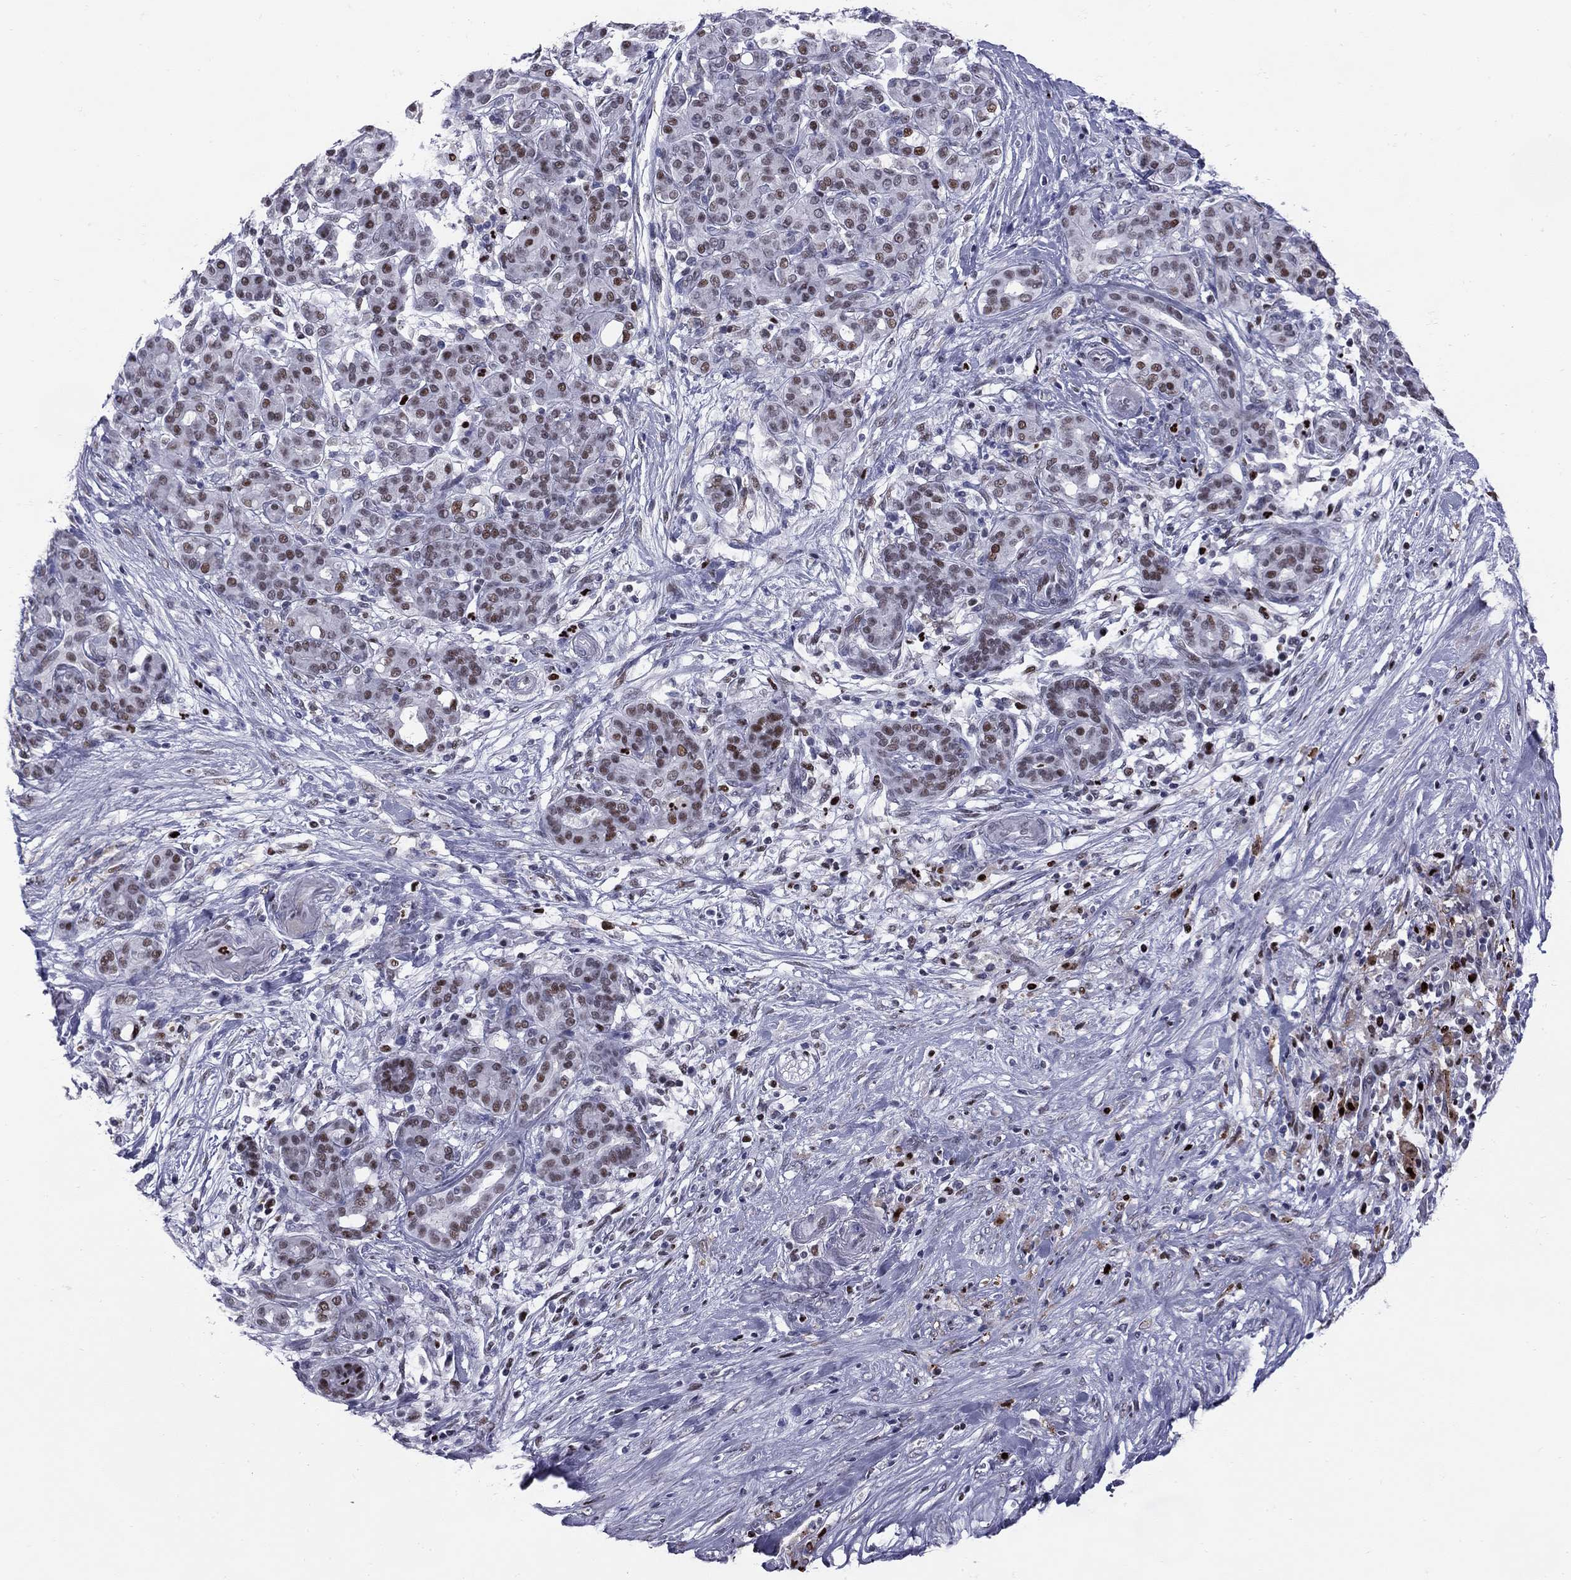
{"staining": {"intensity": "strong", "quantity": "25%-75%", "location": "nuclear"}, "tissue": "pancreatic cancer", "cell_type": "Tumor cells", "image_type": "cancer", "snomed": [{"axis": "morphology", "description": "Adenocarcinoma, NOS"}, {"axis": "topography", "description": "Pancreas"}], "caption": "Pancreatic cancer (adenocarcinoma) stained with IHC exhibits strong nuclear staining in approximately 25%-75% of tumor cells.", "gene": "PCGF3", "patient": {"sex": "male", "age": 44}}